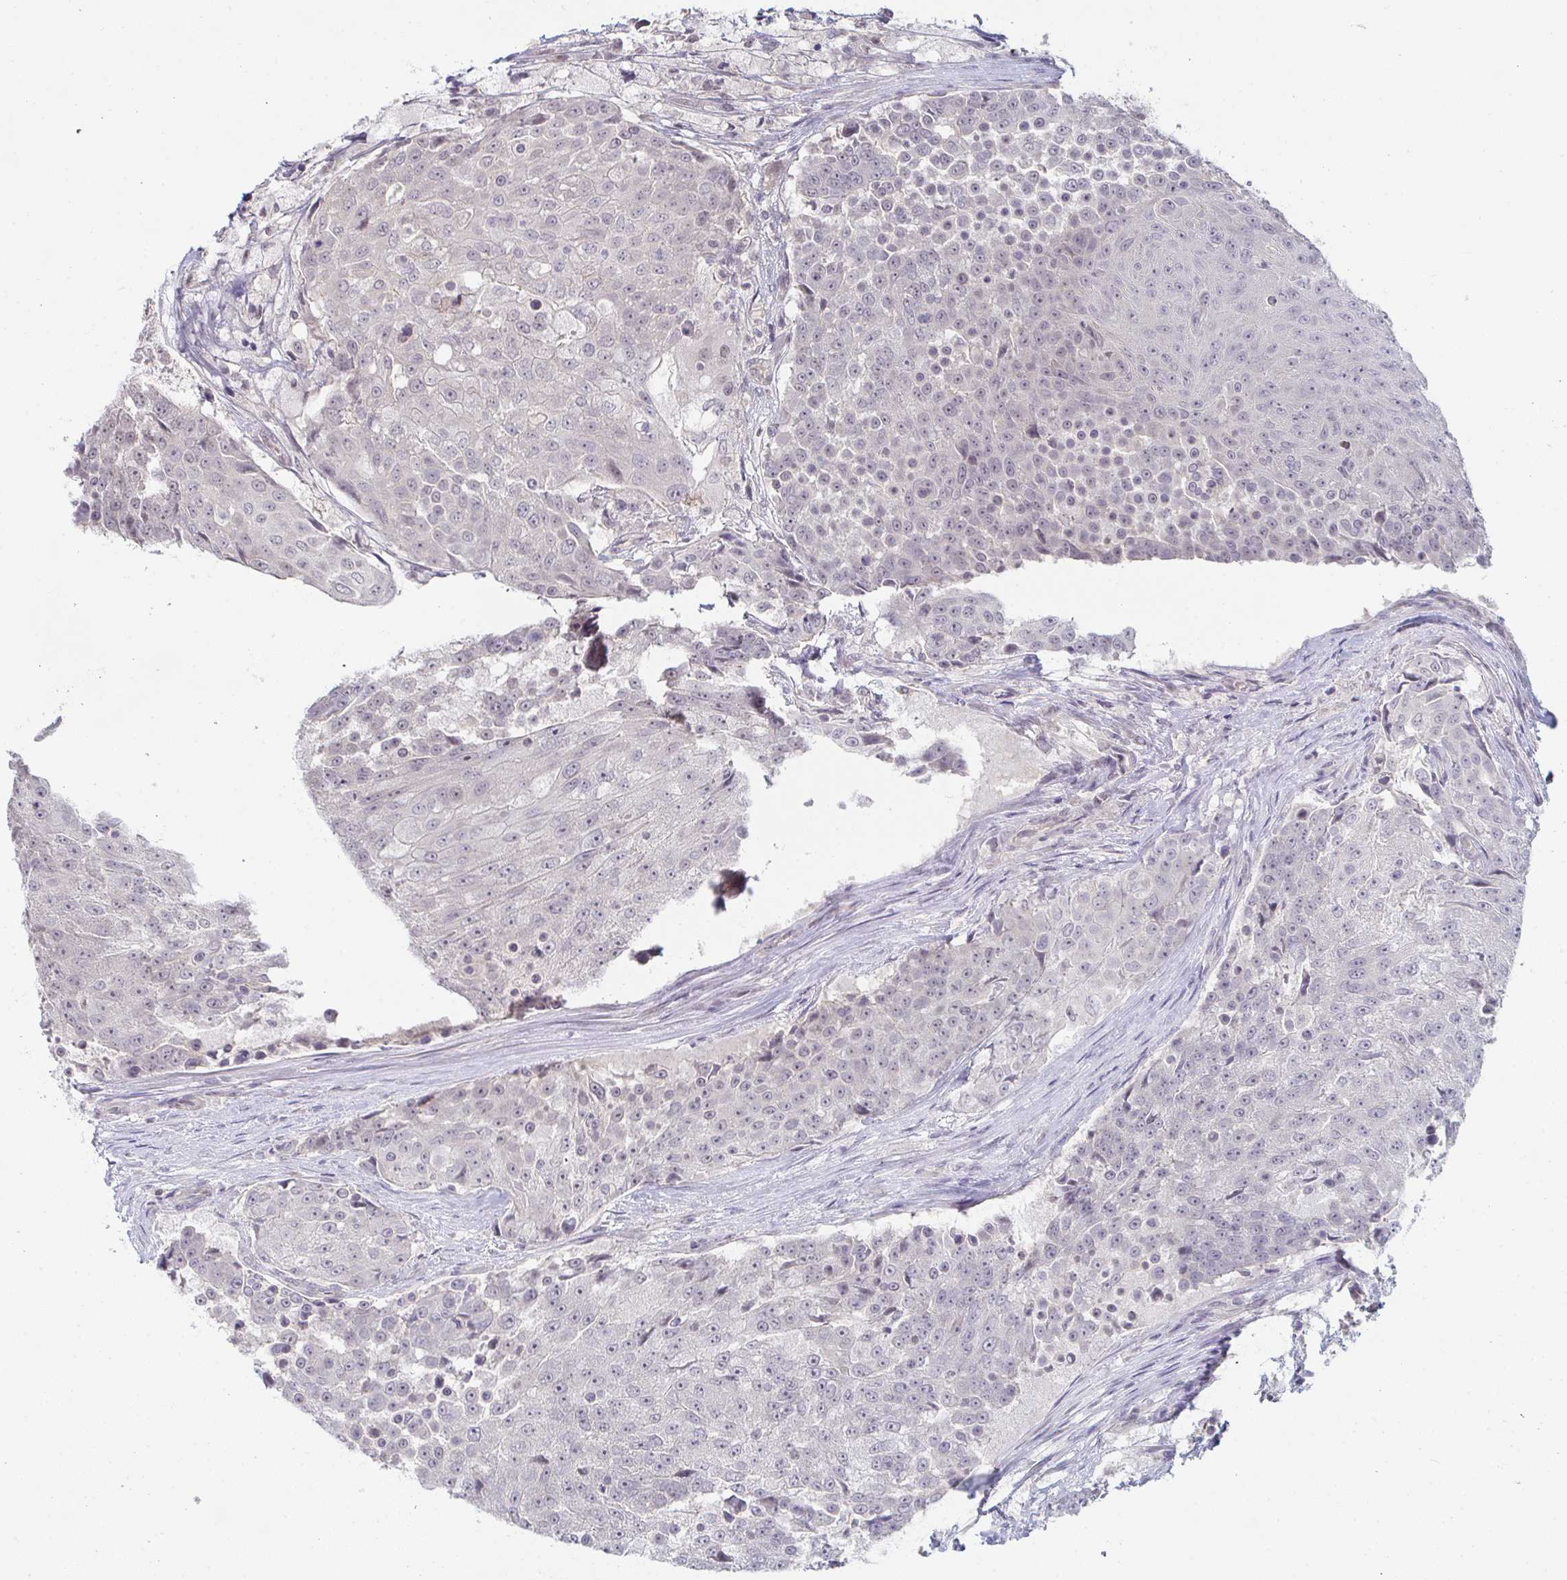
{"staining": {"intensity": "negative", "quantity": "none", "location": "none"}, "tissue": "urothelial cancer", "cell_type": "Tumor cells", "image_type": "cancer", "snomed": [{"axis": "morphology", "description": "Urothelial carcinoma, High grade"}, {"axis": "topography", "description": "Urinary bladder"}], "caption": "The immunohistochemistry histopathology image has no significant expression in tumor cells of high-grade urothelial carcinoma tissue.", "gene": "ZNF214", "patient": {"sex": "female", "age": 63}}